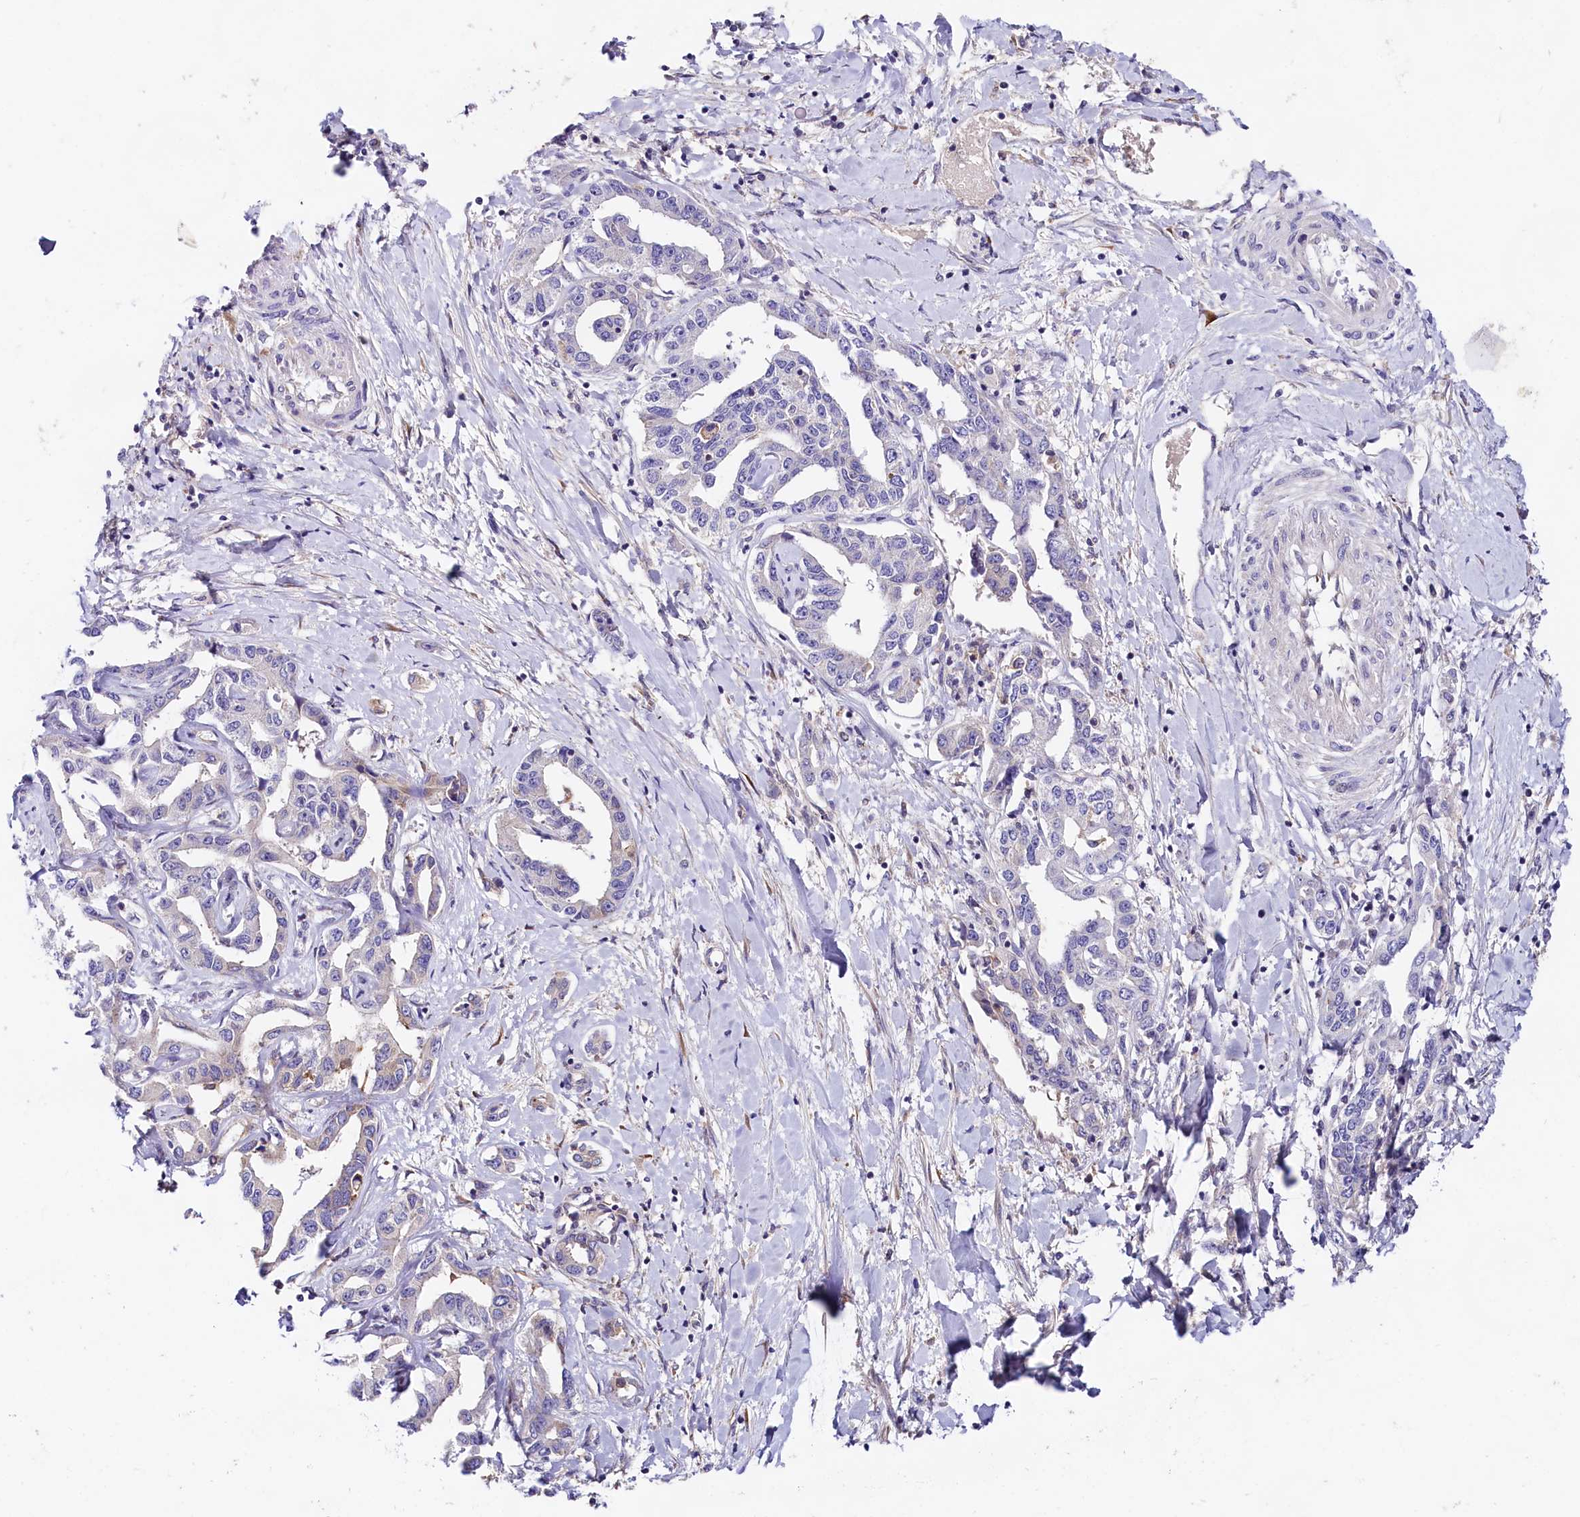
{"staining": {"intensity": "negative", "quantity": "none", "location": "none"}, "tissue": "liver cancer", "cell_type": "Tumor cells", "image_type": "cancer", "snomed": [{"axis": "morphology", "description": "Cholangiocarcinoma"}, {"axis": "topography", "description": "Liver"}], "caption": "Immunohistochemistry (IHC) micrograph of neoplastic tissue: liver cholangiocarcinoma stained with DAB reveals no significant protein positivity in tumor cells. (Stains: DAB immunohistochemistry with hematoxylin counter stain, Microscopy: brightfield microscopy at high magnification).", "gene": "OAS3", "patient": {"sex": "male", "age": 59}}